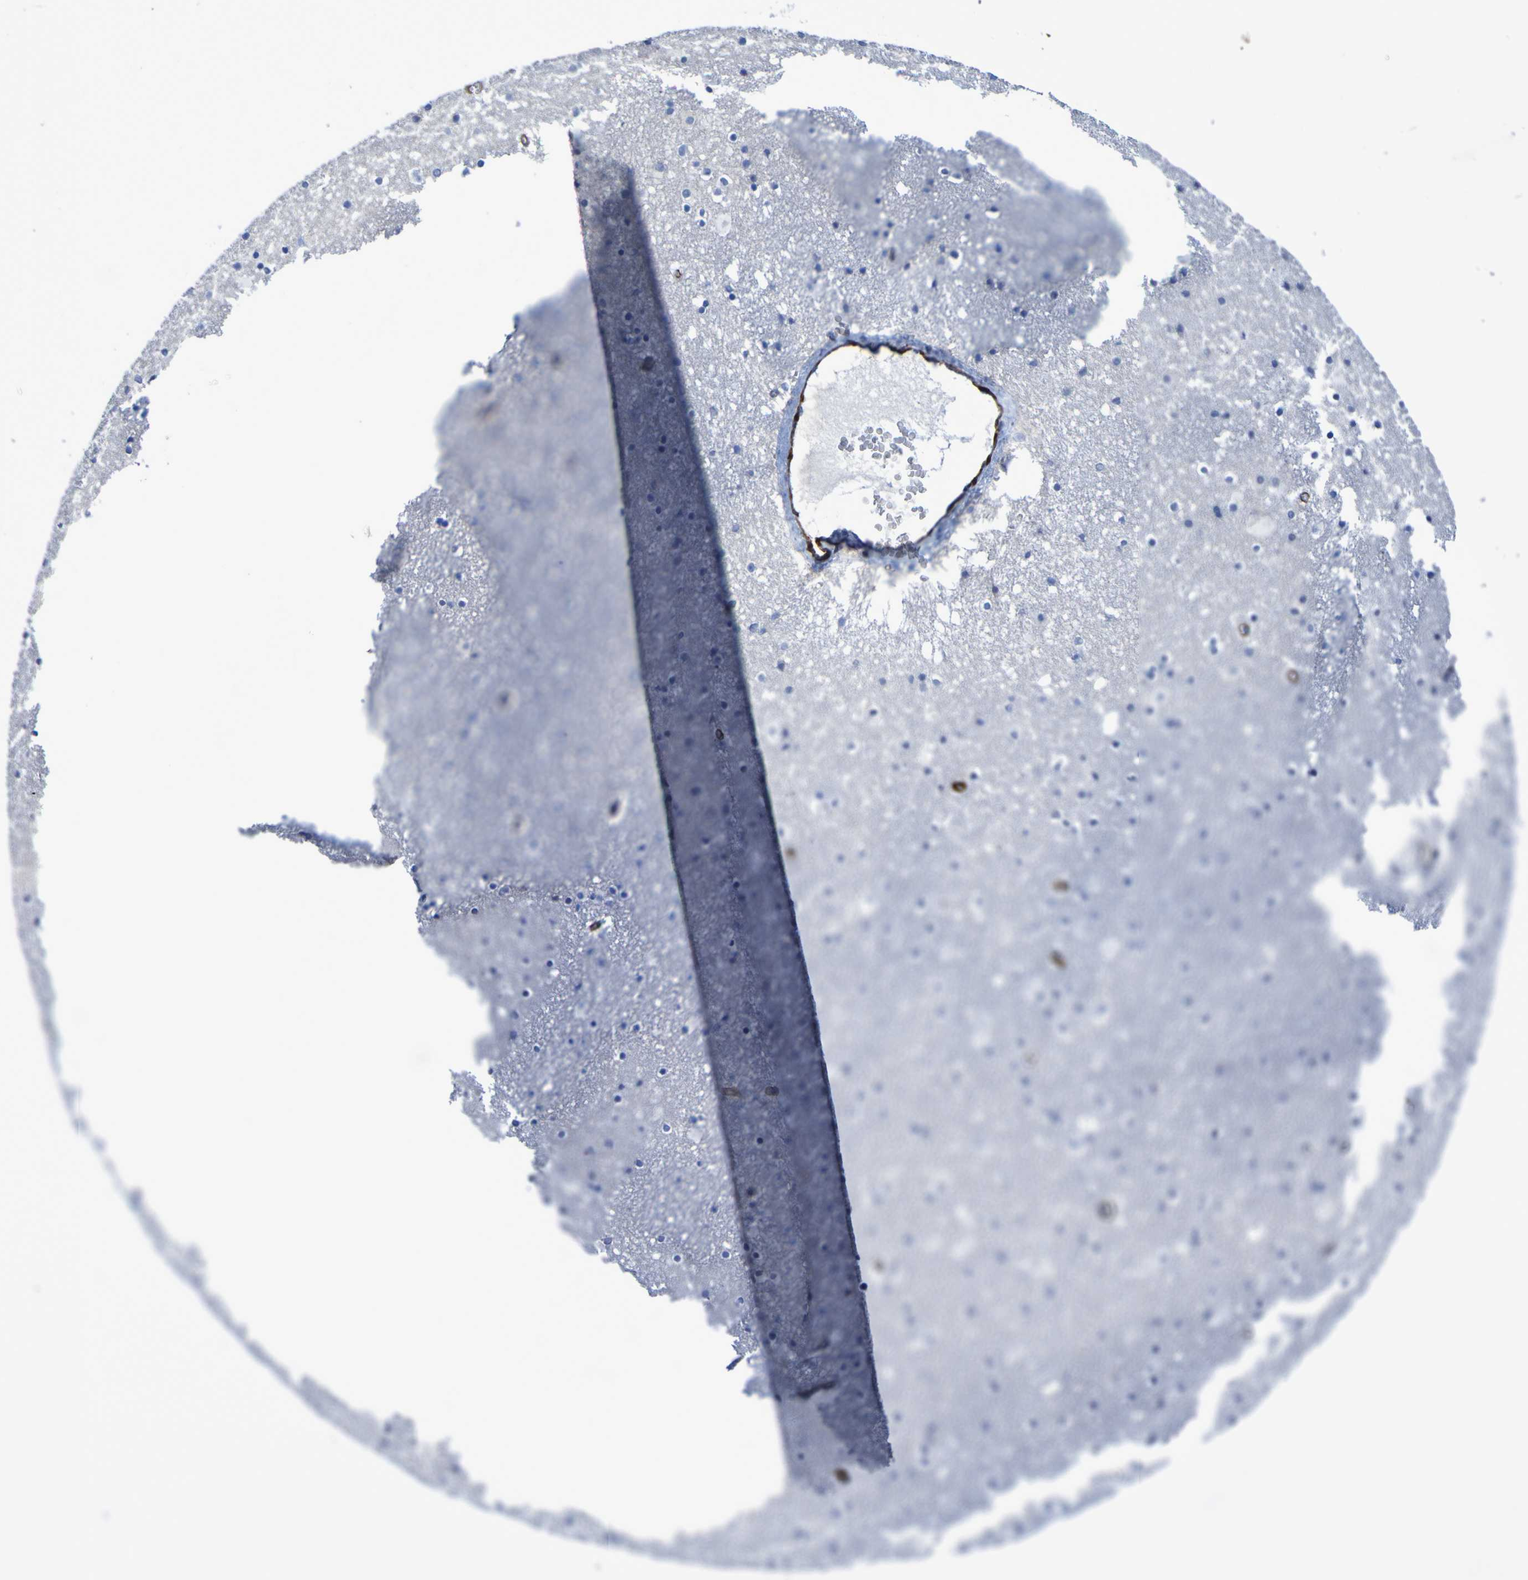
{"staining": {"intensity": "negative", "quantity": "none", "location": "none"}, "tissue": "caudate", "cell_type": "Glial cells", "image_type": "normal", "snomed": [{"axis": "morphology", "description": "Normal tissue, NOS"}, {"axis": "topography", "description": "Lateral ventricle wall"}], "caption": "Protein analysis of normal caudate shows no significant positivity in glial cells.", "gene": "LPP", "patient": {"sex": "male", "age": 45}}